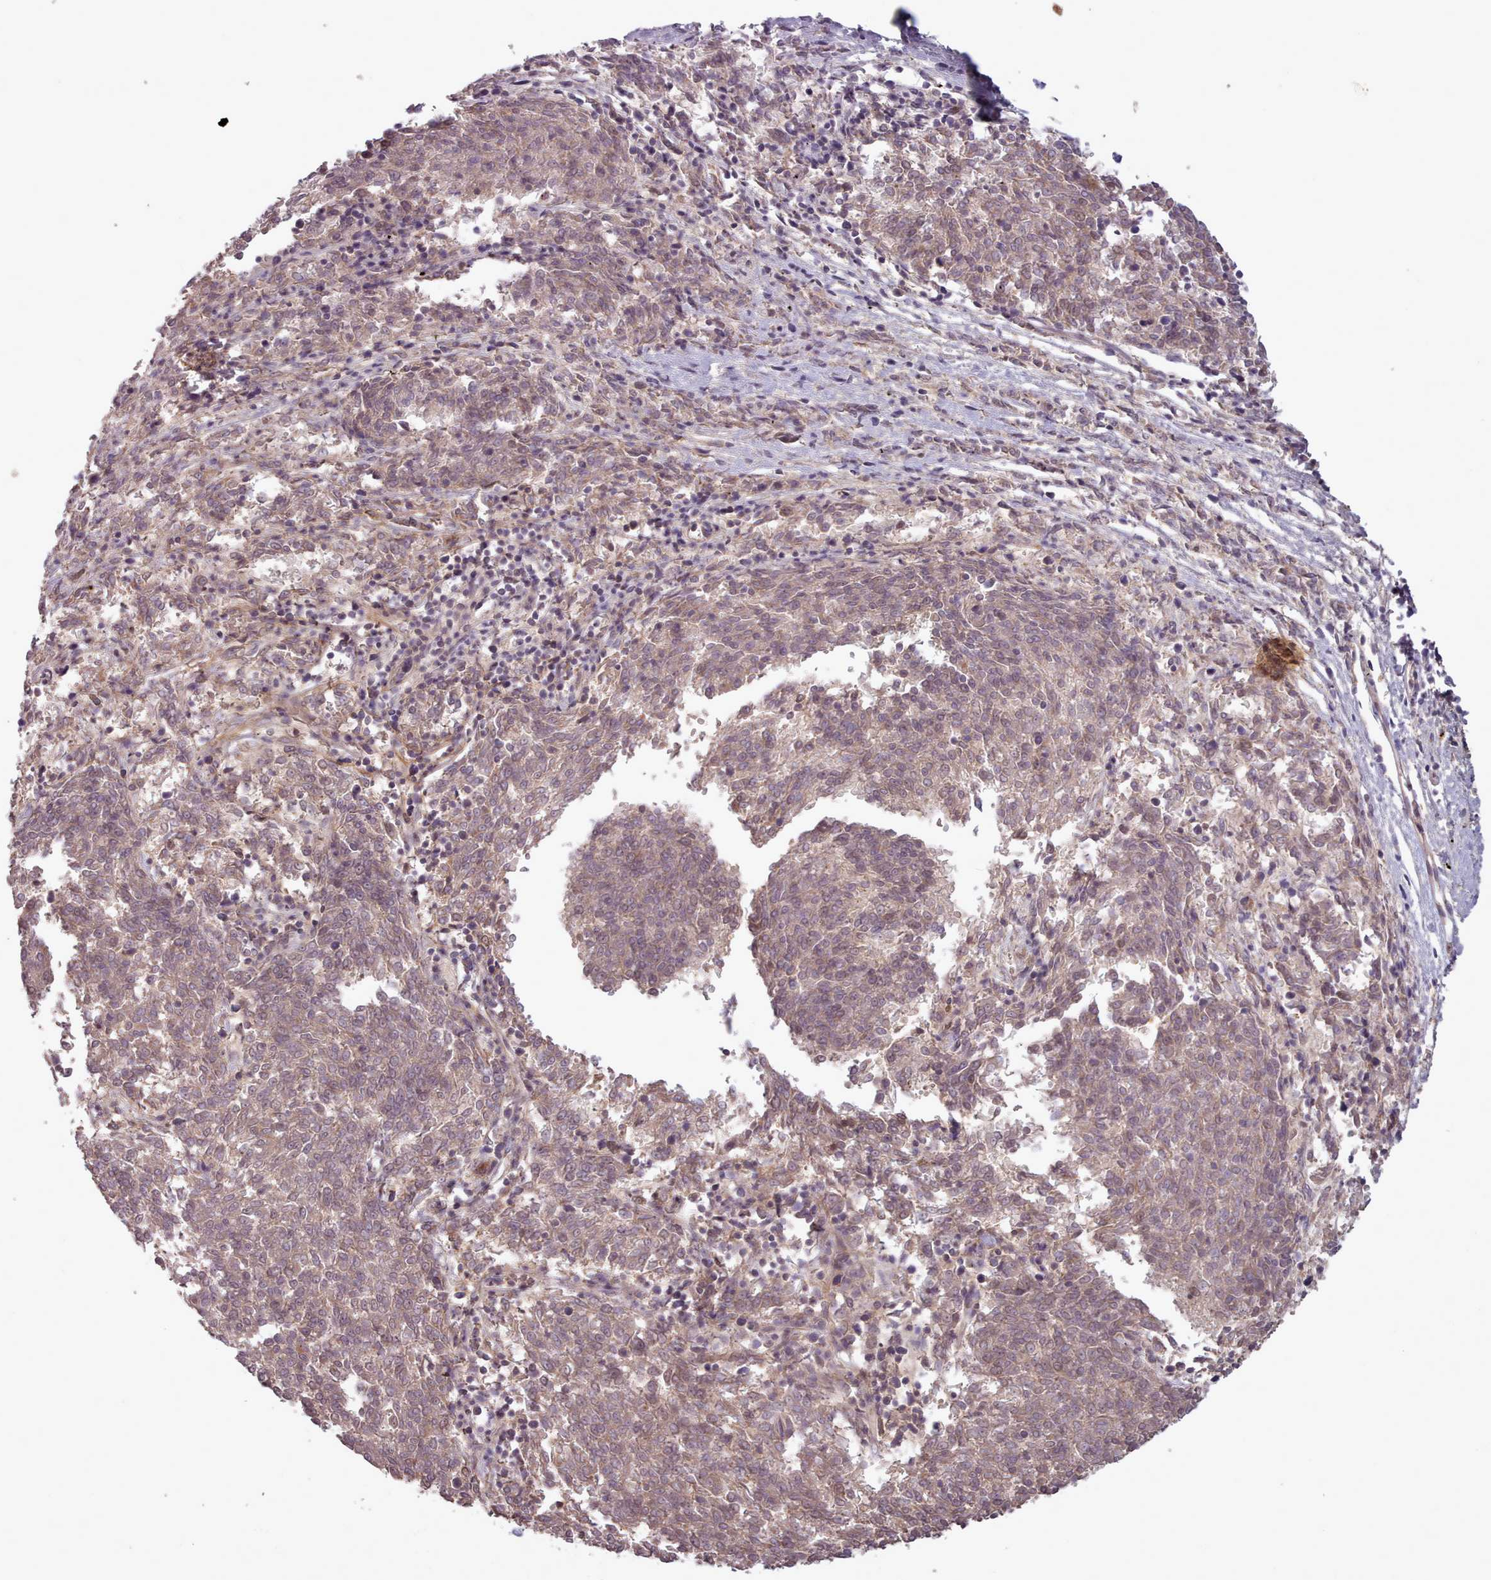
{"staining": {"intensity": "weak", "quantity": ">75%", "location": "cytoplasmic/membranous"}, "tissue": "melanoma", "cell_type": "Tumor cells", "image_type": "cancer", "snomed": [{"axis": "morphology", "description": "Malignant melanoma, NOS"}, {"axis": "topography", "description": "Skin"}], "caption": "IHC staining of melanoma, which demonstrates low levels of weak cytoplasmic/membranous positivity in approximately >75% of tumor cells indicating weak cytoplasmic/membranous protein expression. The staining was performed using DAB (3,3'-diaminobenzidine) (brown) for protein detection and nuclei were counterstained in hematoxylin (blue).", "gene": "LEFTY2", "patient": {"sex": "female", "age": 72}}